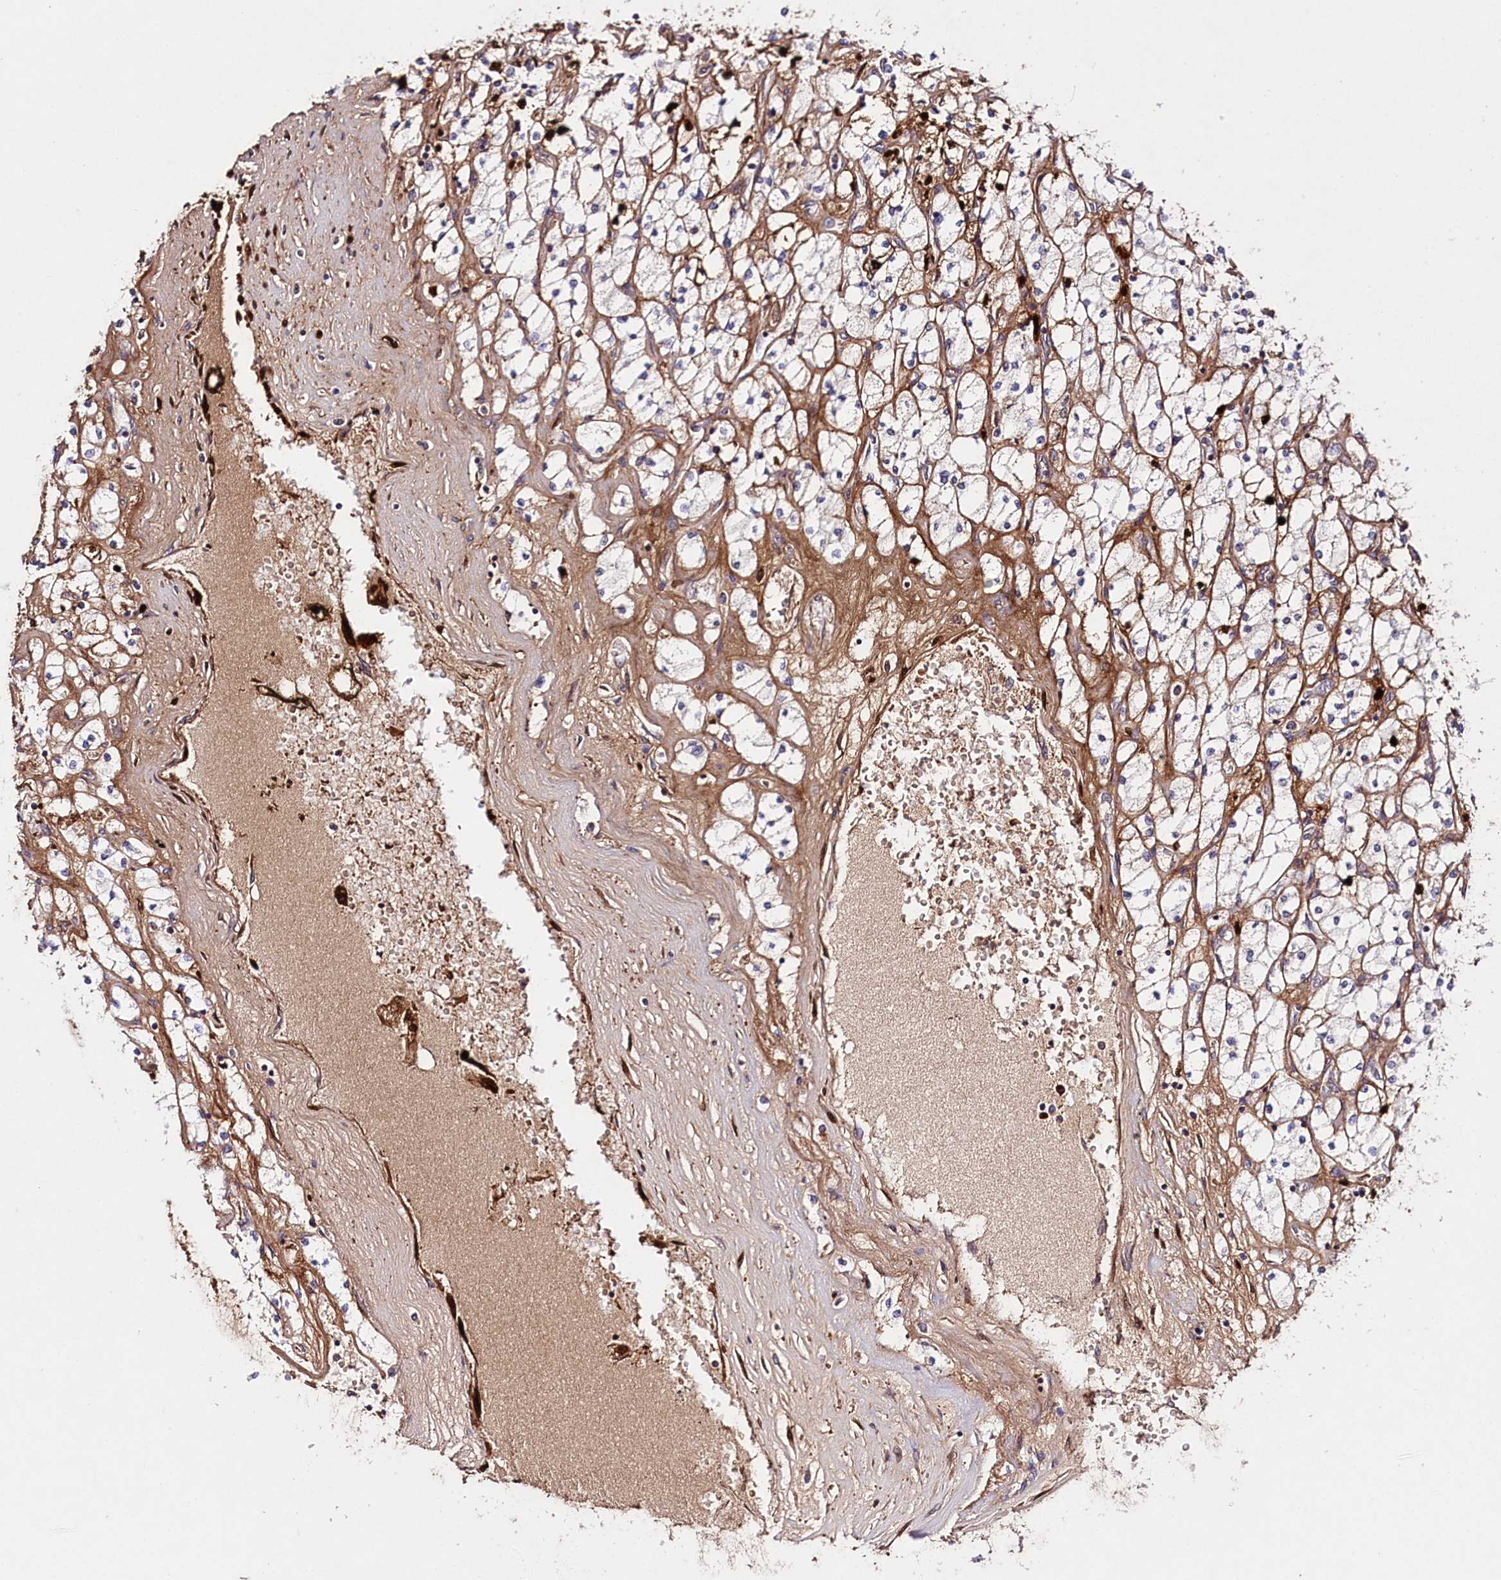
{"staining": {"intensity": "strong", "quantity": "<25%", "location": "cytoplasmic/membranous"}, "tissue": "renal cancer", "cell_type": "Tumor cells", "image_type": "cancer", "snomed": [{"axis": "morphology", "description": "Adenocarcinoma, NOS"}, {"axis": "topography", "description": "Kidney"}], "caption": "Immunohistochemistry (IHC) histopathology image of neoplastic tissue: human renal adenocarcinoma stained using immunohistochemistry demonstrates medium levels of strong protein expression localized specifically in the cytoplasmic/membranous of tumor cells, appearing as a cytoplasmic/membranous brown color.", "gene": "TNPO3", "patient": {"sex": "male", "age": 80}}